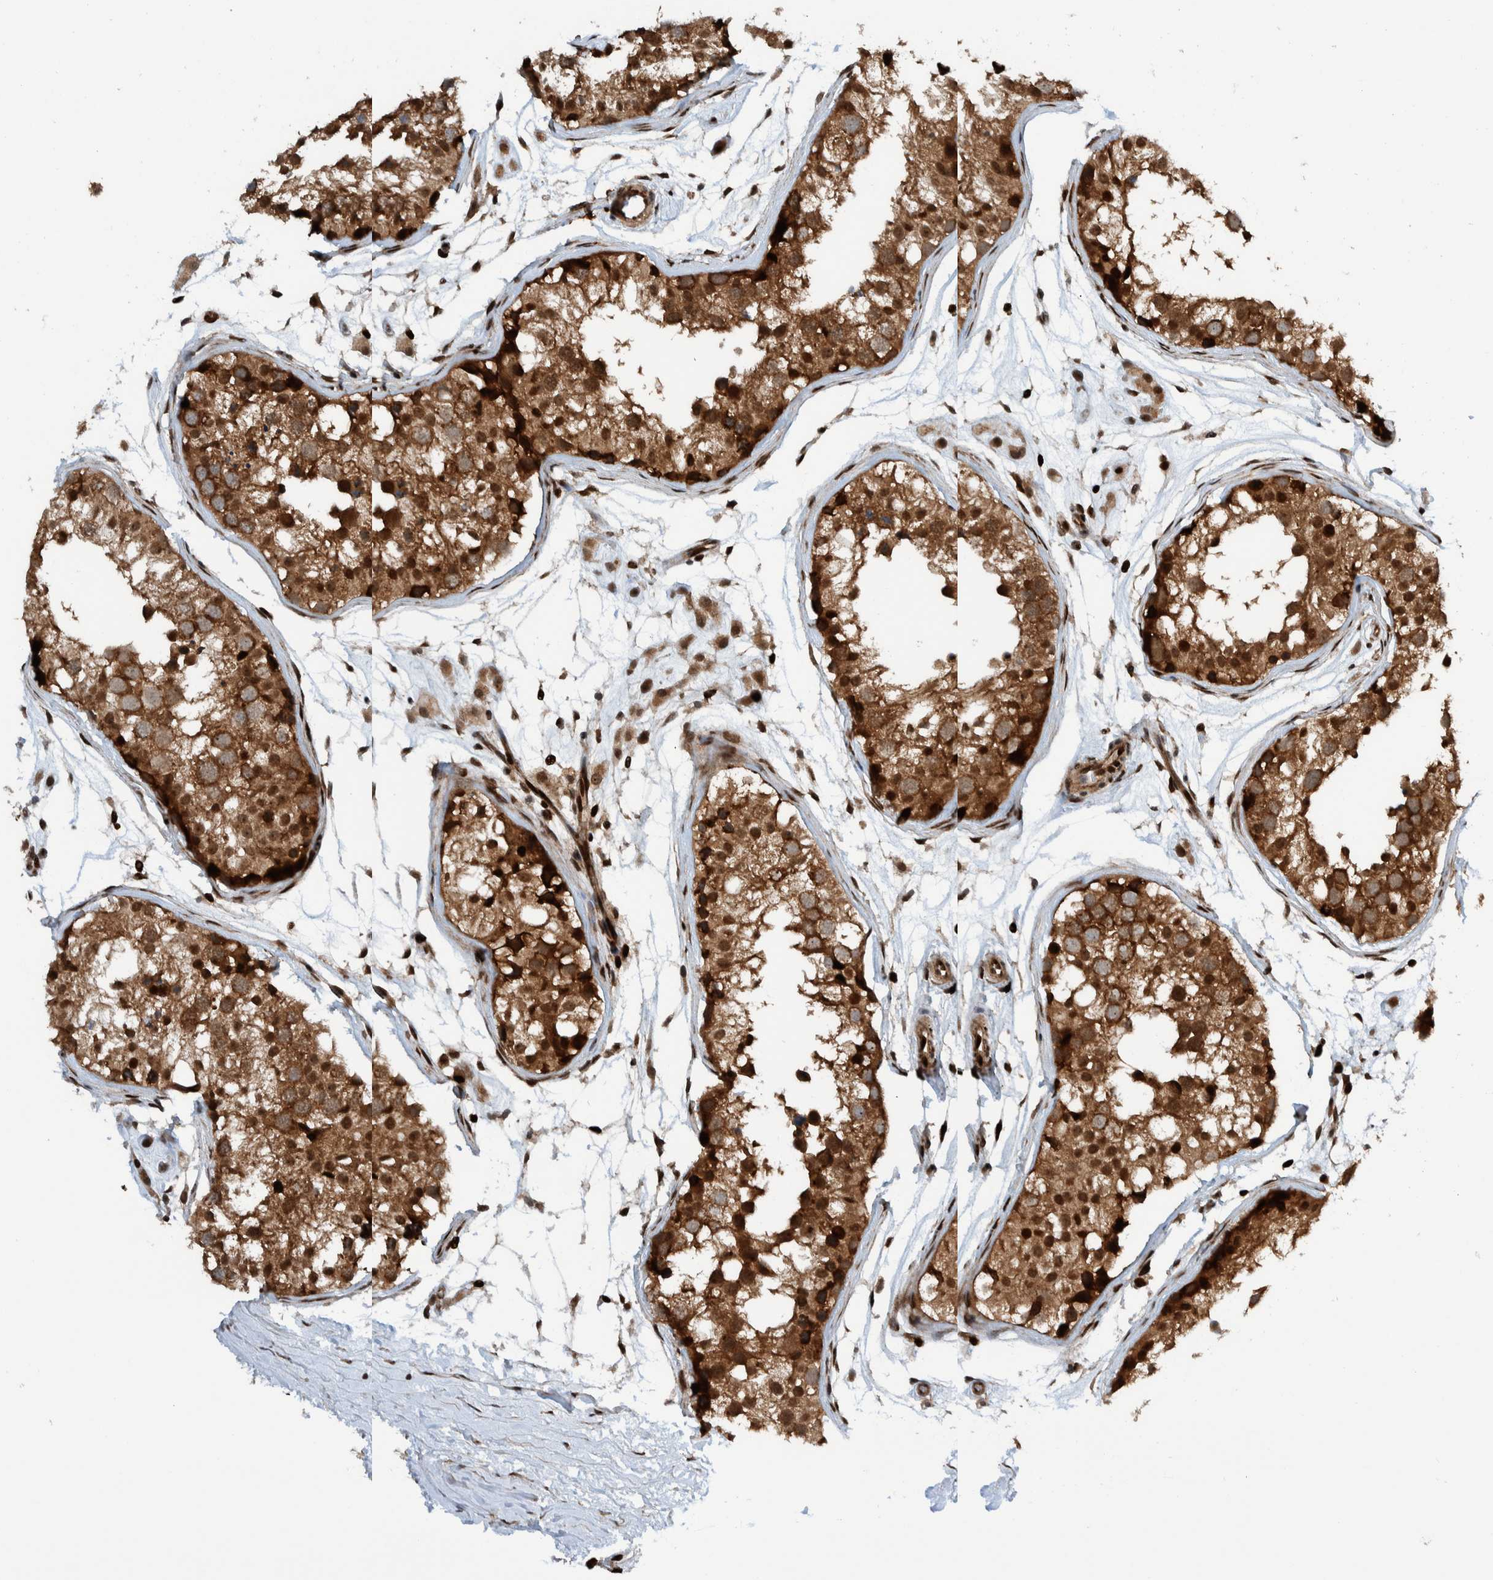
{"staining": {"intensity": "strong", "quantity": ">75%", "location": "cytoplasmic/membranous,nuclear"}, "tissue": "testis", "cell_type": "Cells in seminiferous ducts", "image_type": "normal", "snomed": [{"axis": "morphology", "description": "Normal tissue, NOS"}, {"axis": "morphology", "description": "Adenocarcinoma, metastatic, NOS"}, {"axis": "topography", "description": "Testis"}], "caption": "Testis stained with a brown dye demonstrates strong cytoplasmic/membranous,nuclear positive staining in about >75% of cells in seminiferous ducts.", "gene": "ZNF366", "patient": {"sex": "male", "age": 26}}